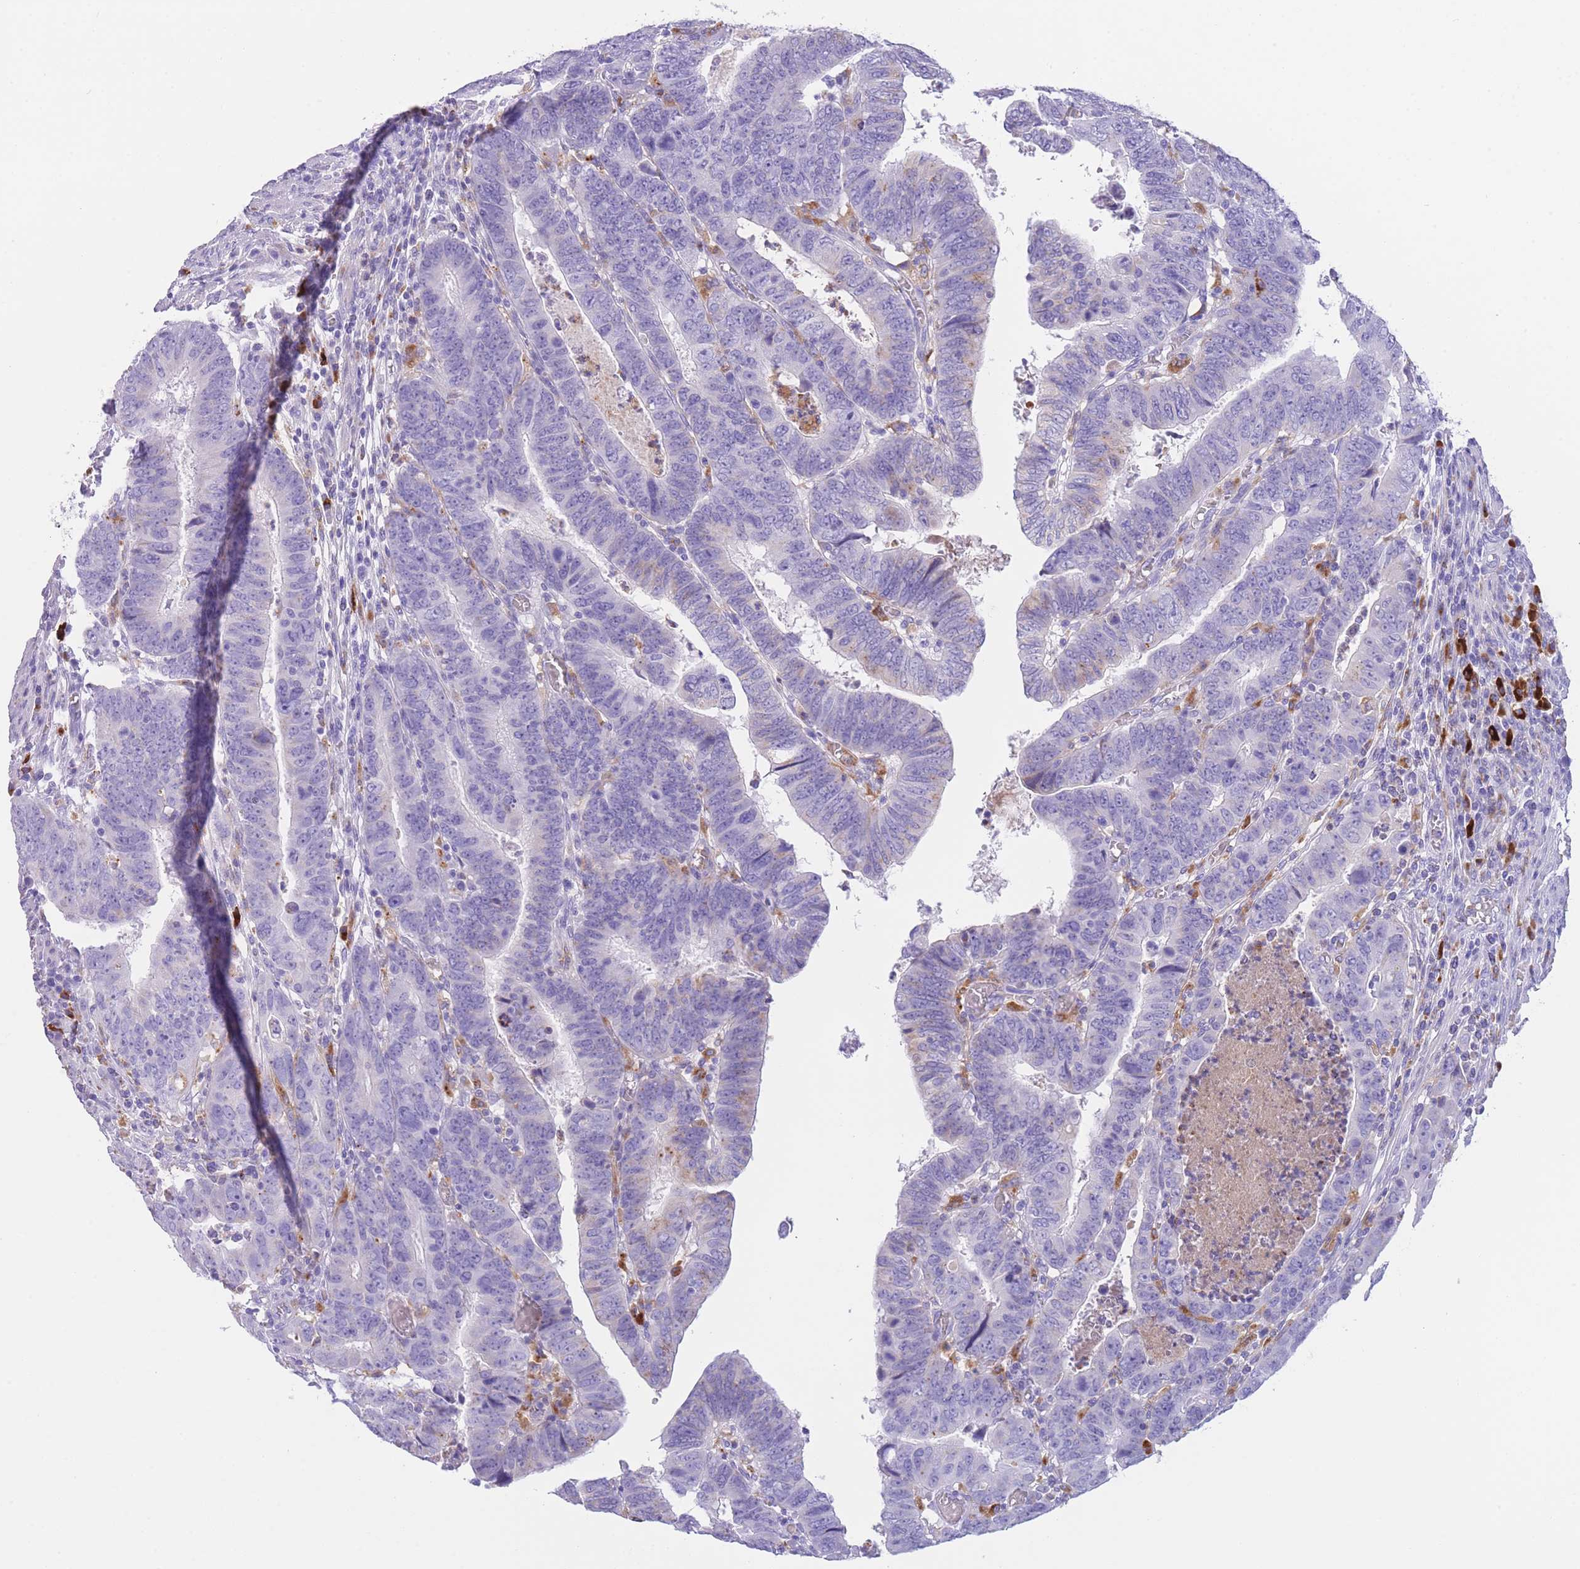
{"staining": {"intensity": "negative", "quantity": "none", "location": "none"}, "tissue": "colorectal cancer", "cell_type": "Tumor cells", "image_type": "cancer", "snomed": [{"axis": "morphology", "description": "Normal tissue, NOS"}, {"axis": "morphology", "description": "Adenocarcinoma, NOS"}, {"axis": "topography", "description": "Rectum"}], "caption": "This is an immunohistochemistry micrograph of colorectal adenocarcinoma. There is no positivity in tumor cells.", "gene": "PLBD1", "patient": {"sex": "female", "age": 65}}